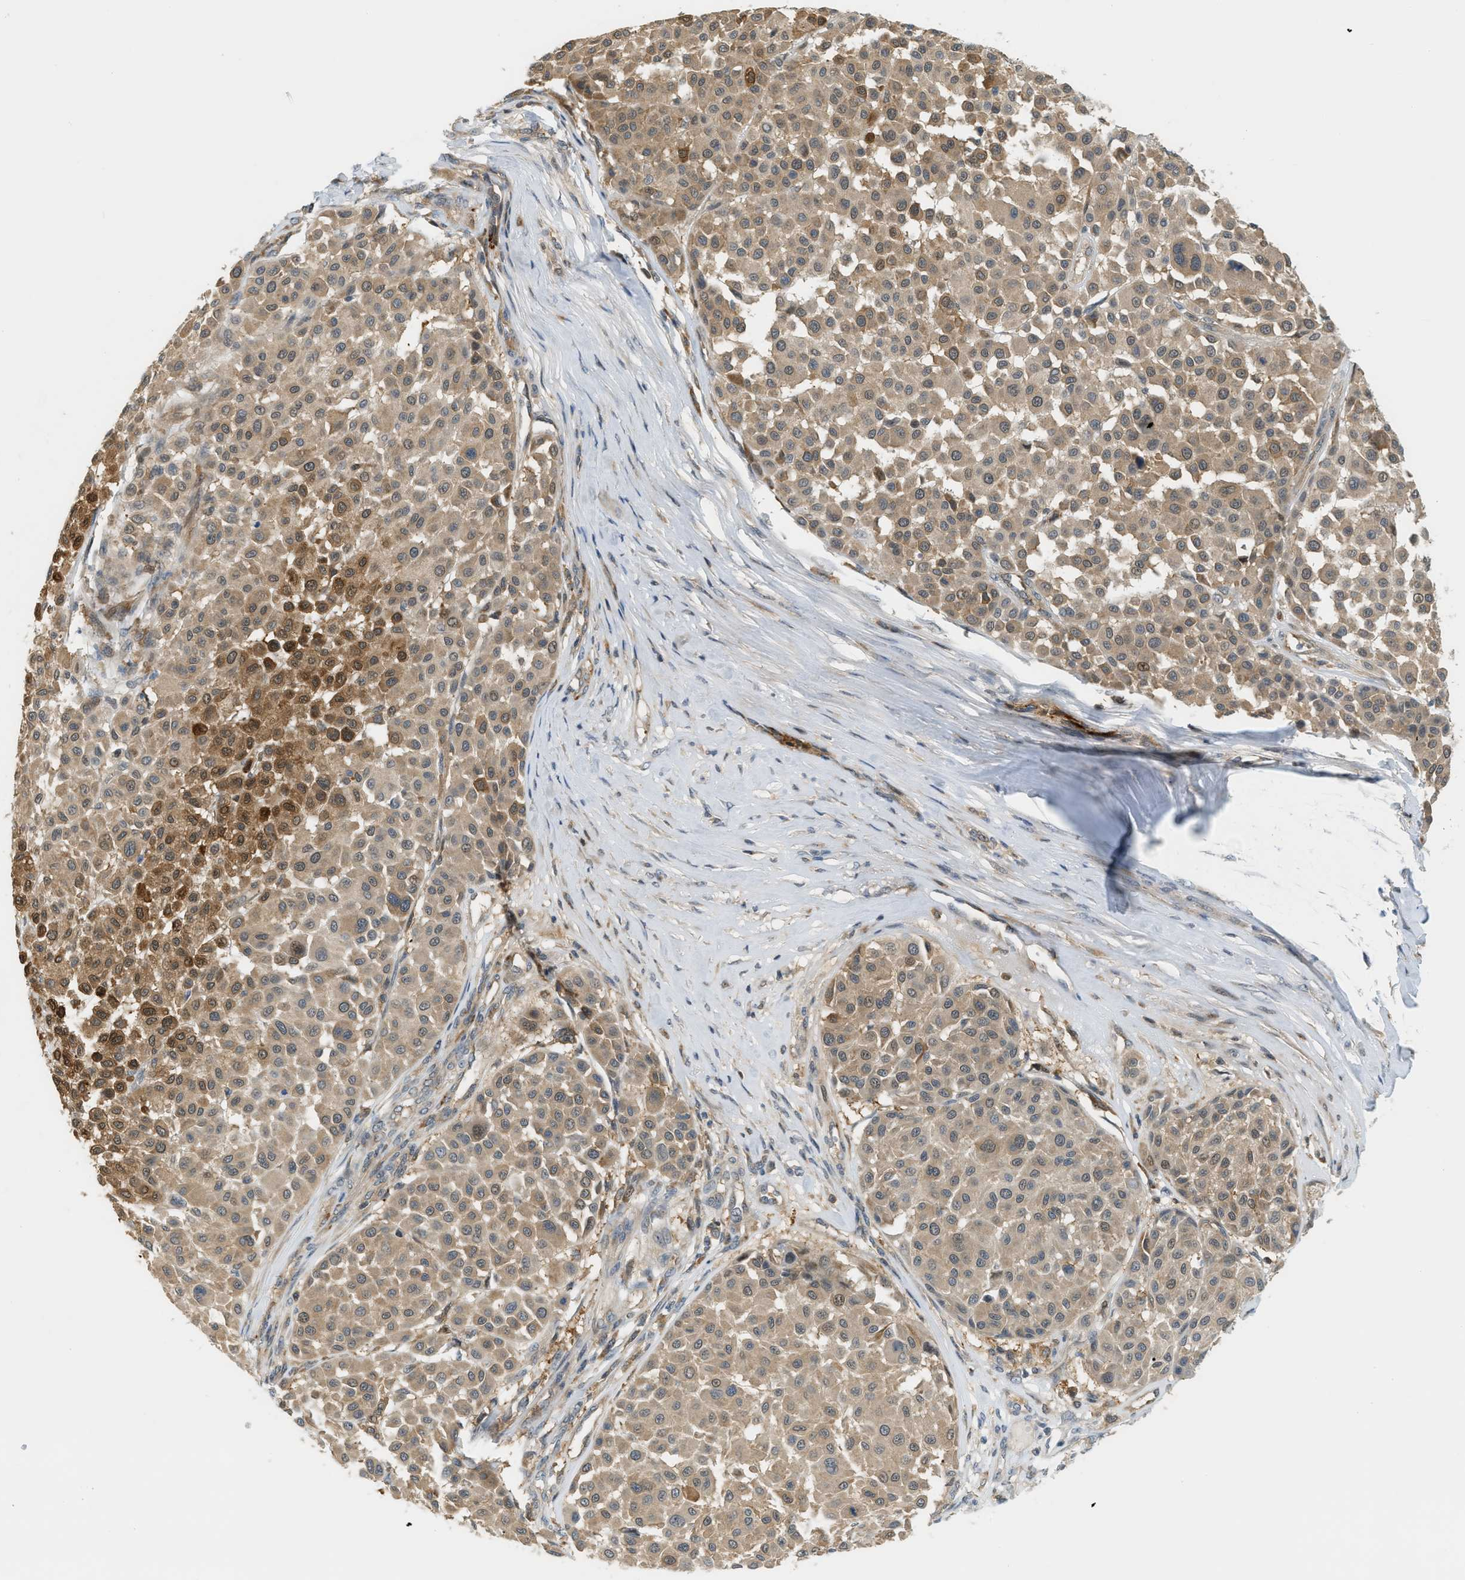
{"staining": {"intensity": "moderate", "quantity": ">75%", "location": "cytoplasmic/membranous,nuclear"}, "tissue": "melanoma", "cell_type": "Tumor cells", "image_type": "cancer", "snomed": [{"axis": "morphology", "description": "Malignant melanoma, Metastatic site"}, {"axis": "topography", "description": "Soft tissue"}], "caption": "Immunohistochemical staining of melanoma demonstrates medium levels of moderate cytoplasmic/membranous and nuclear expression in about >75% of tumor cells.", "gene": "PDCL3", "patient": {"sex": "male", "age": 41}}